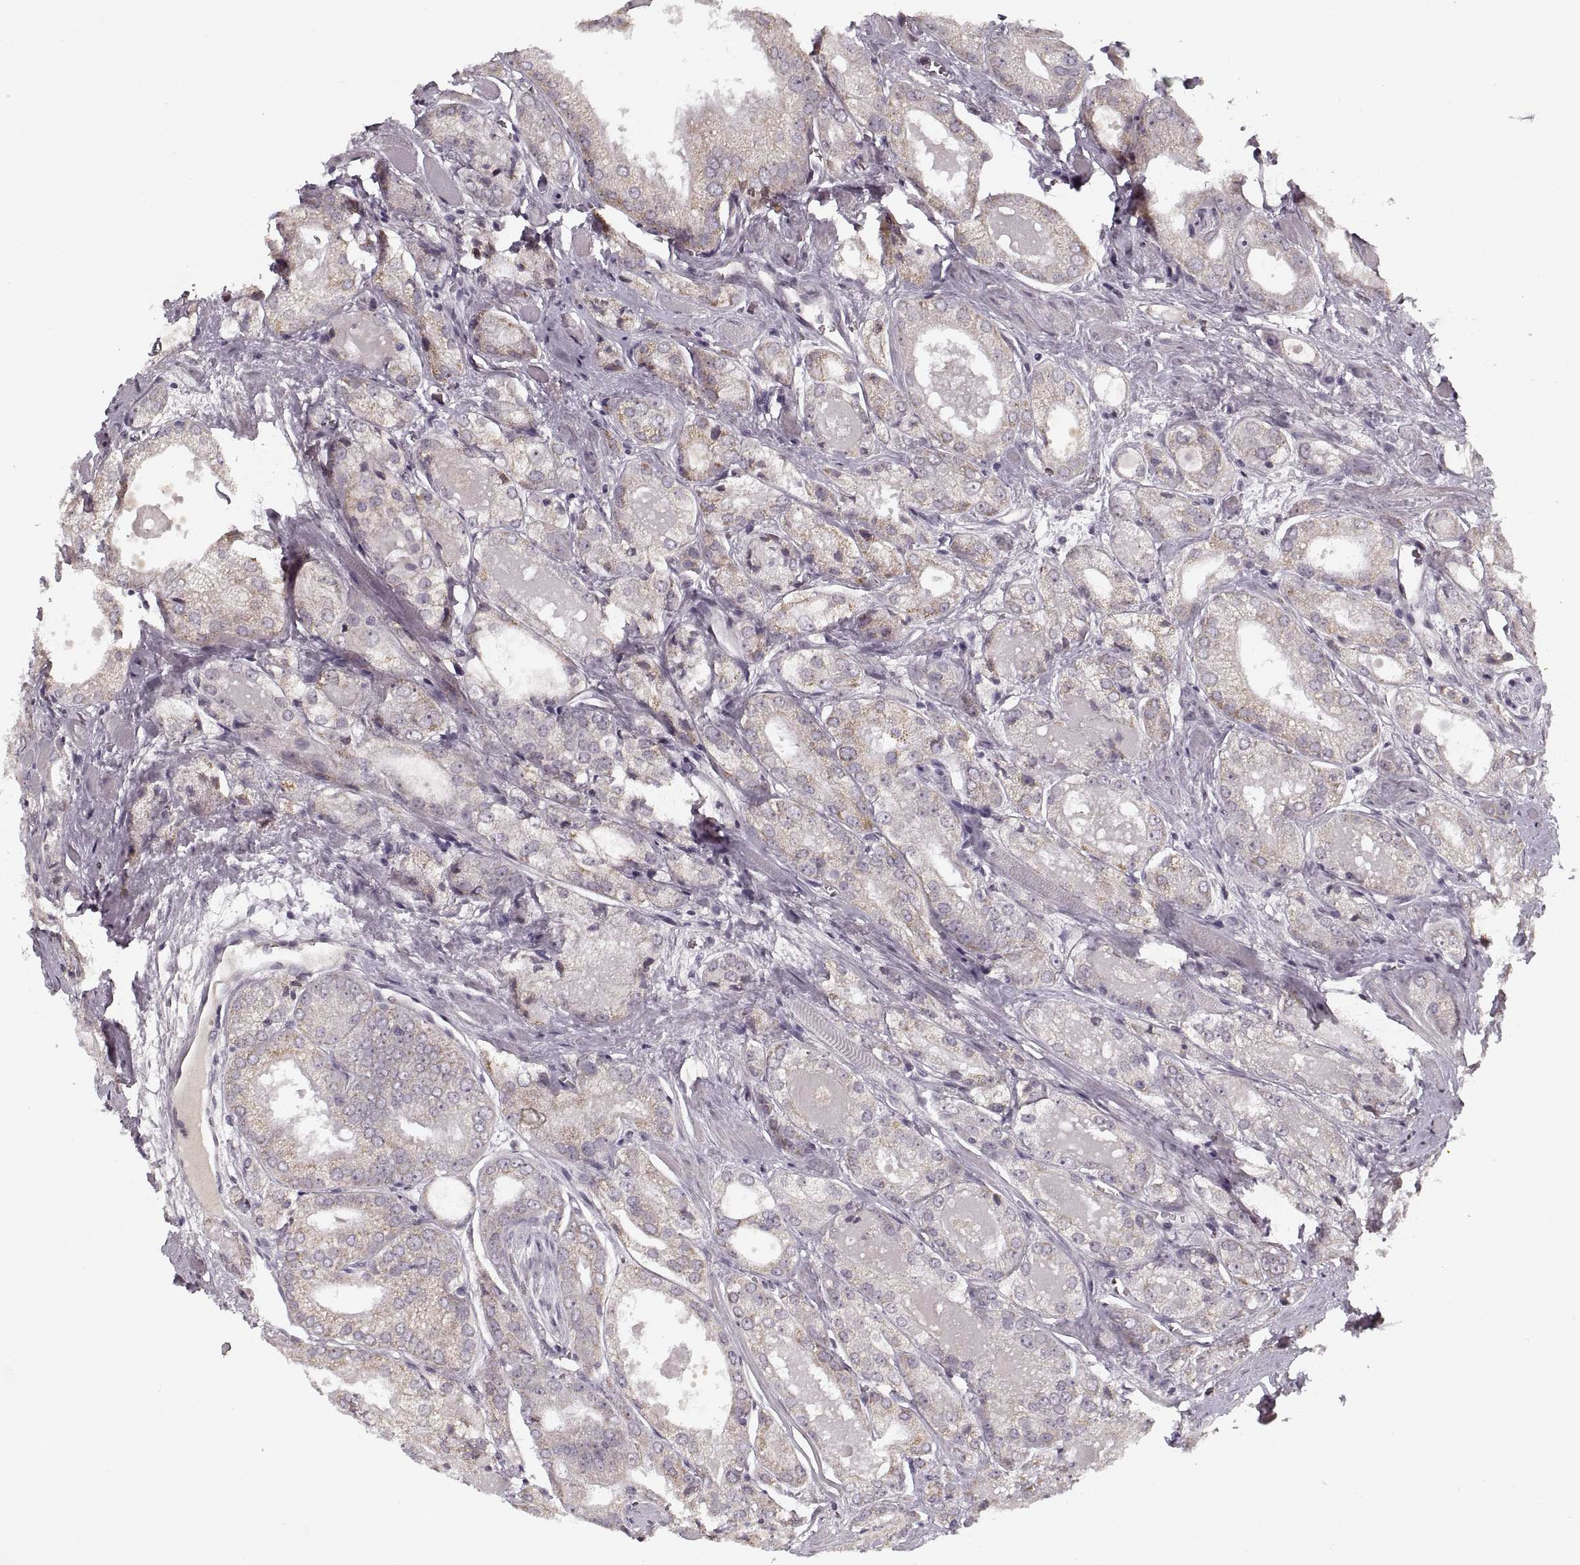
{"staining": {"intensity": "negative", "quantity": "none", "location": "none"}, "tissue": "prostate cancer", "cell_type": "Tumor cells", "image_type": "cancer", "snomed": [{"axis": "morphology", "description": "Adenocarcinoma, NOS"}, {"axis": "morphology", "description": "Adenocarcinoma, High grade"}, {"axis": "topography", "description": "Prostate"}], "caption": "The histopathology image demonstrates no staining of tumor cells in adenocarcinoma (prostate). (DAB immunohistochemistry visualized using brightfield microscopy, high magnification).", "gene": "ASIC3", "patient": {"sex": "male", "age": 70}}